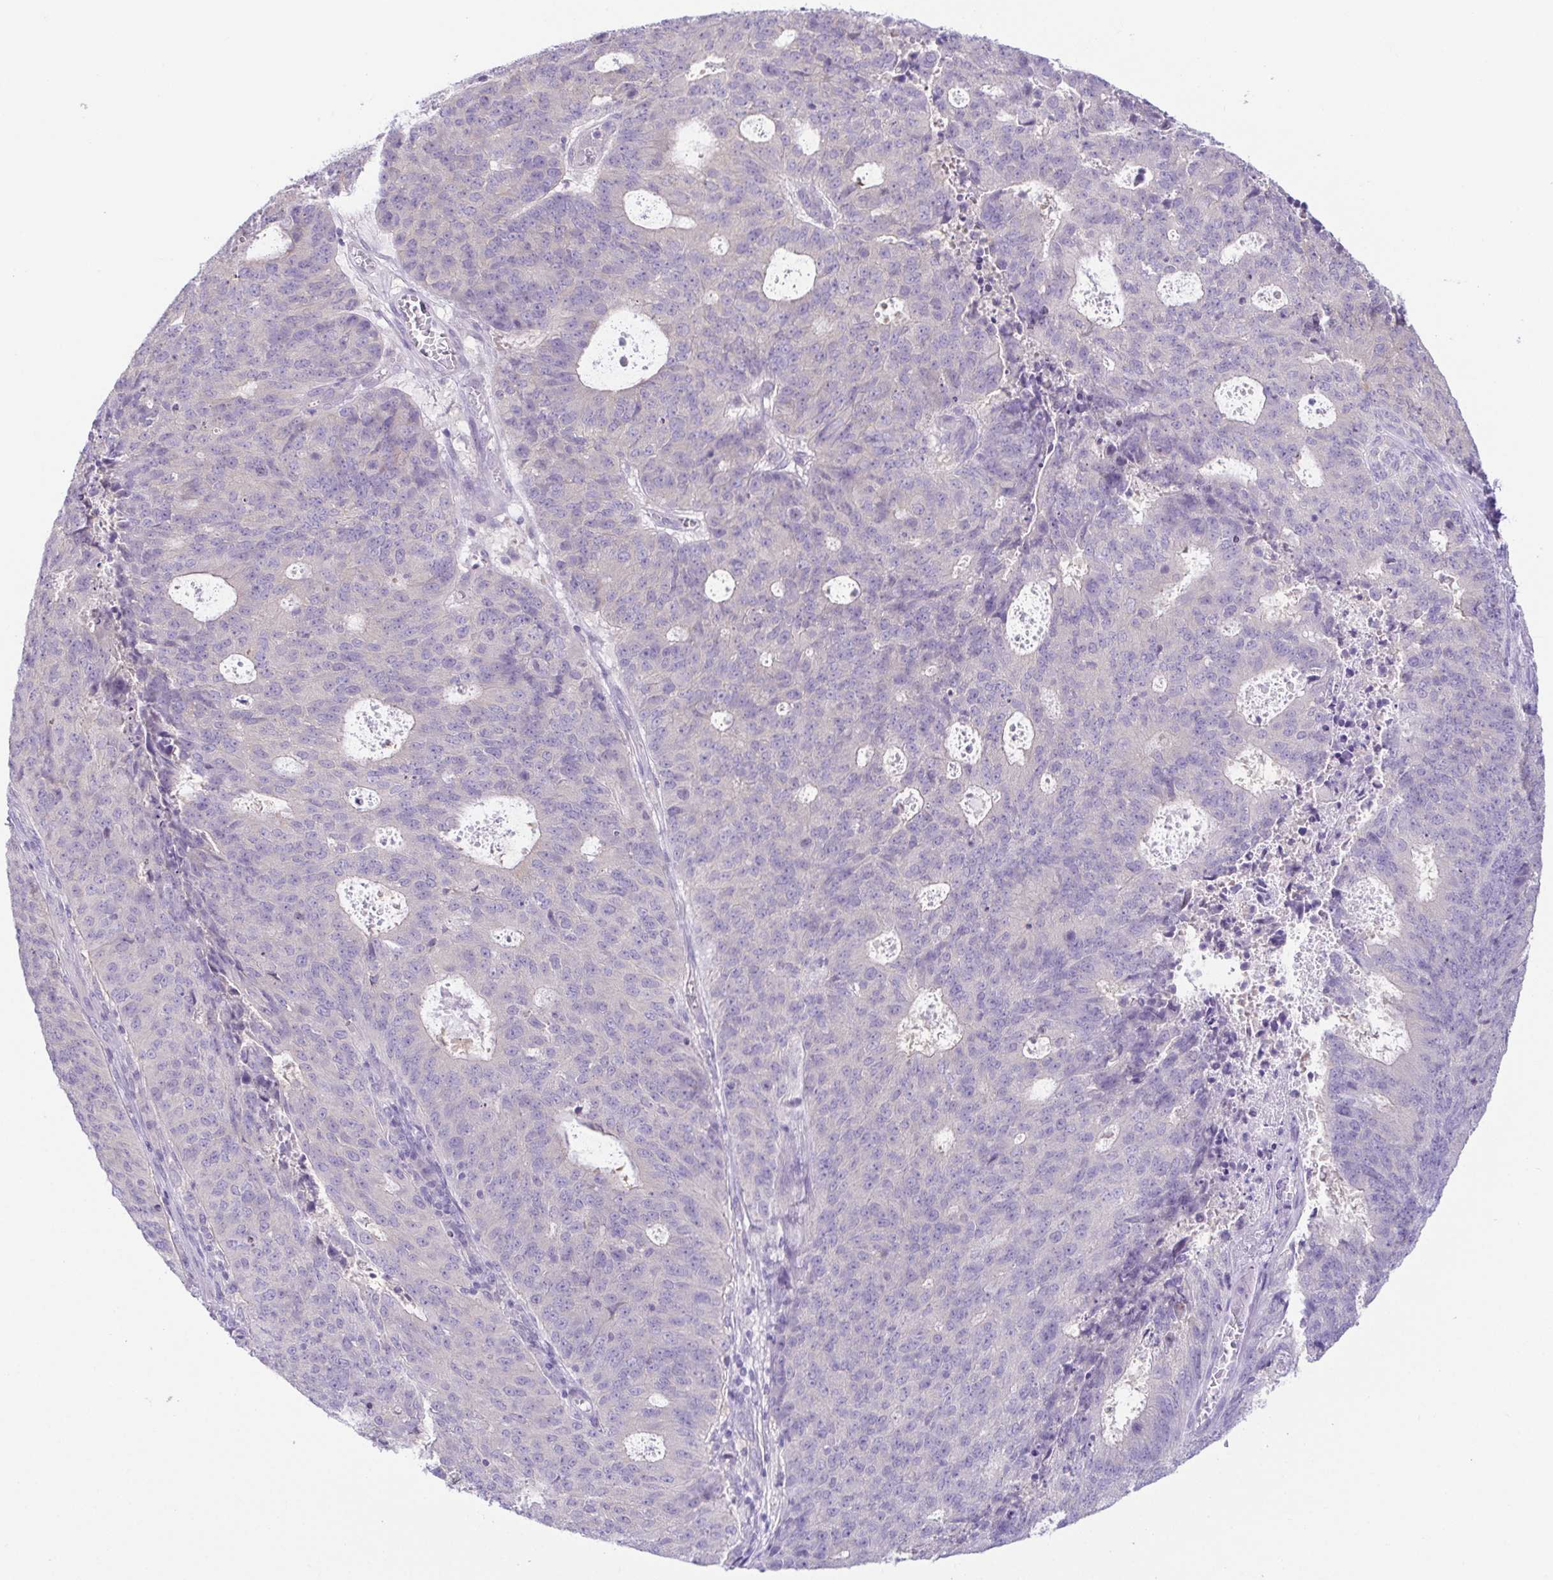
{"staining": {"intensity": "negative", "quantity": "none", "location": "none"}, "tissue": "endometrial cancer", "cell_type": "Tumor cells", "image_type": "cancer", "snomed": [{"axis": "morphology", "description": "Adenocarcinoma, NOS"}, {"axis": "topography", "description": "Endometrium"}], "caption": "Immunohistochemistry image of neoplastic tissue: human endometrial cancer (adenocarcinoma) stained with DAB (3,3'-diaminobenzidine) demonstrates no significant protein positivity in tumor cells. (Immunohistochemistry (ihc), brightfield microscopy, high magnification).", "gene": "KRTDAP", "patient": {"sex": "female", "age": 82}}